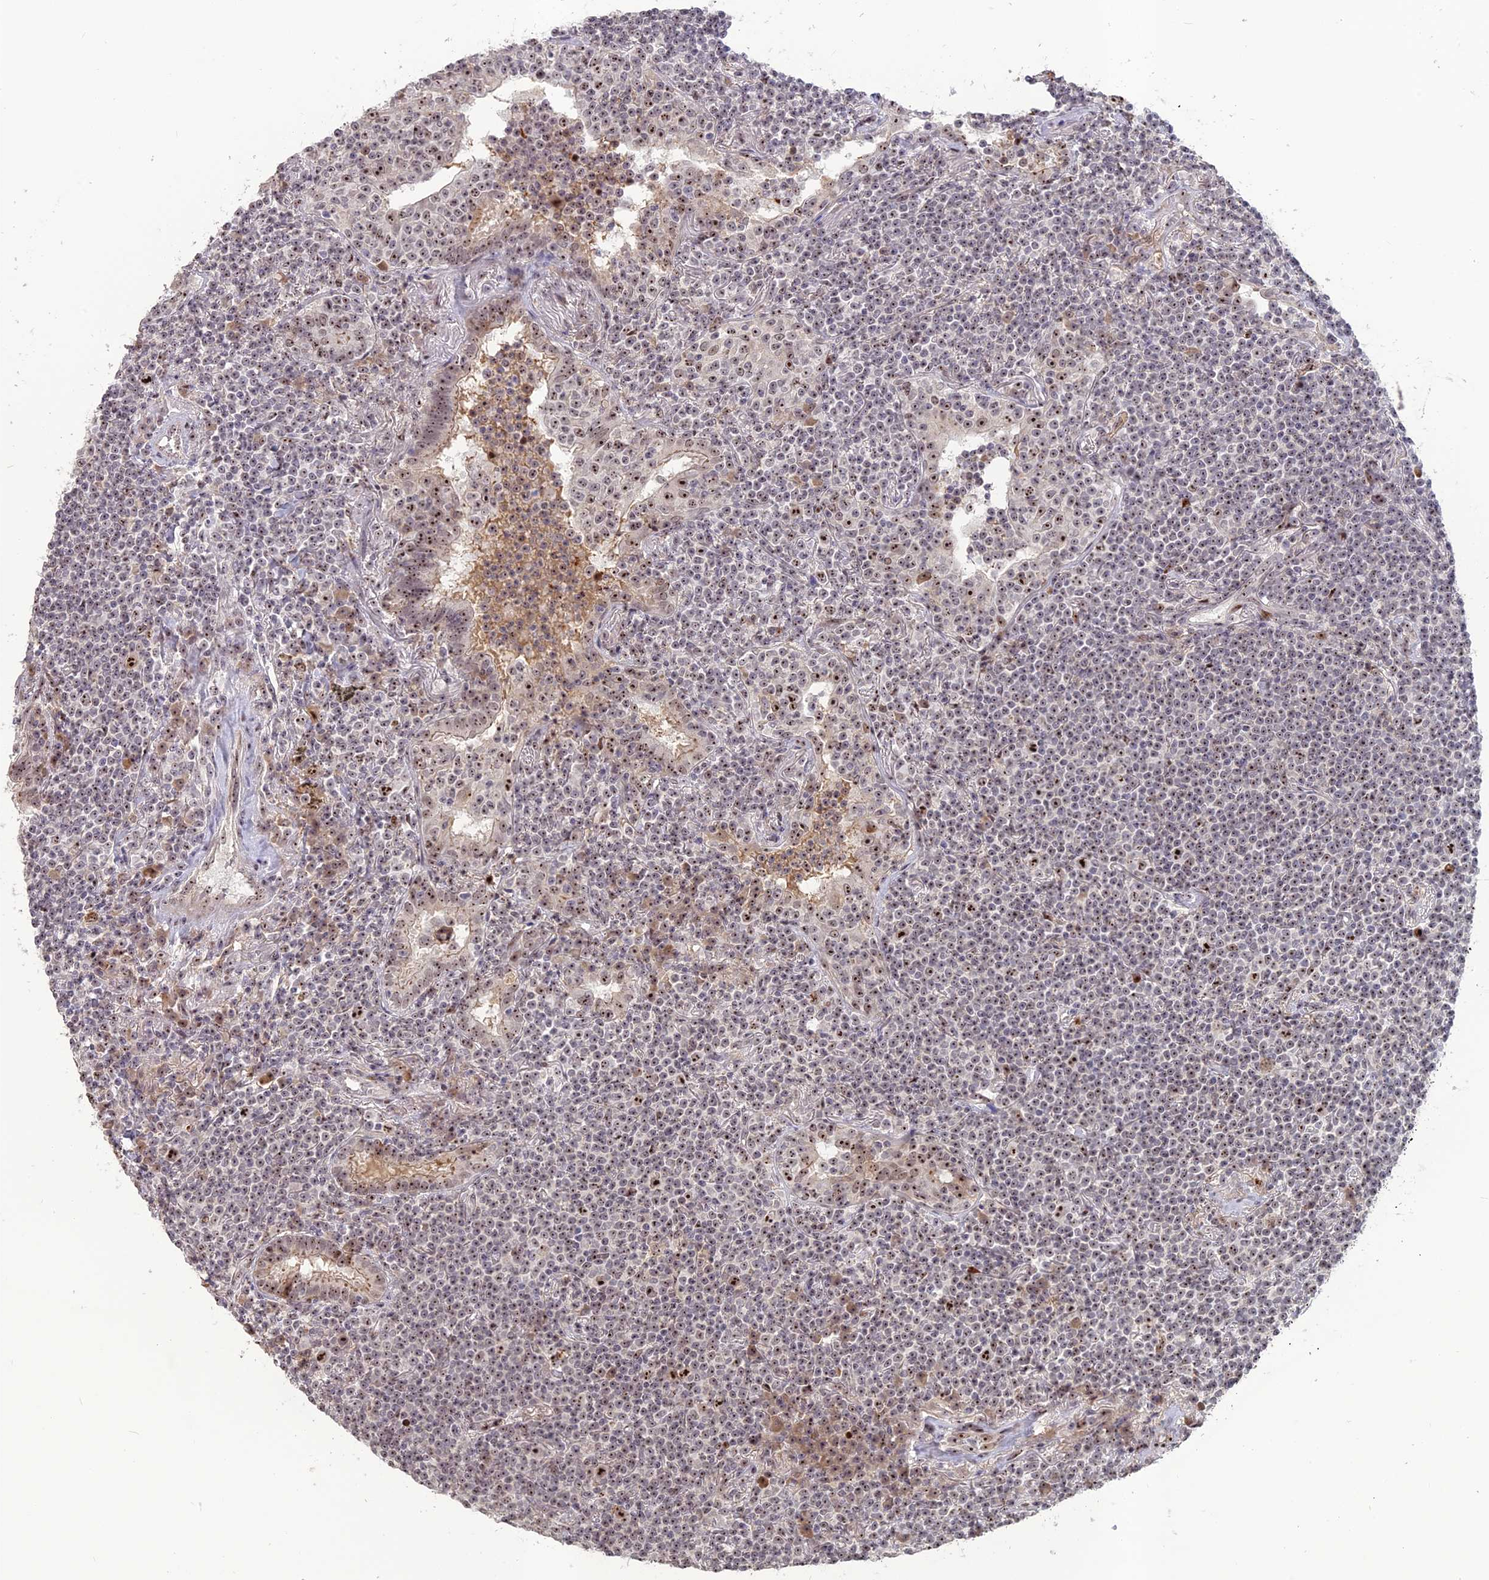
{"staining": {"intensity": "moderate", "quantity": "25%-75%", "location": "nuclear"}, "tissue": "lymphoma", "cell_type": "Tumor cells", "image_type": "cancer", "snomed": [{"axis": "morphology", "description": "Malignant lymphoma, non-Hodgkin's type, Low grade"}, {"axis": "topography", "description": "Lung"}], "caption": "Immunohistochemical staining of lymphoma demonstrates medium levels of moderate nuclear protein positivity in approximately 25%-75% of tumor cells.", "gene": "FAM131A", "patient": {"sex": "female", "age": 71}}